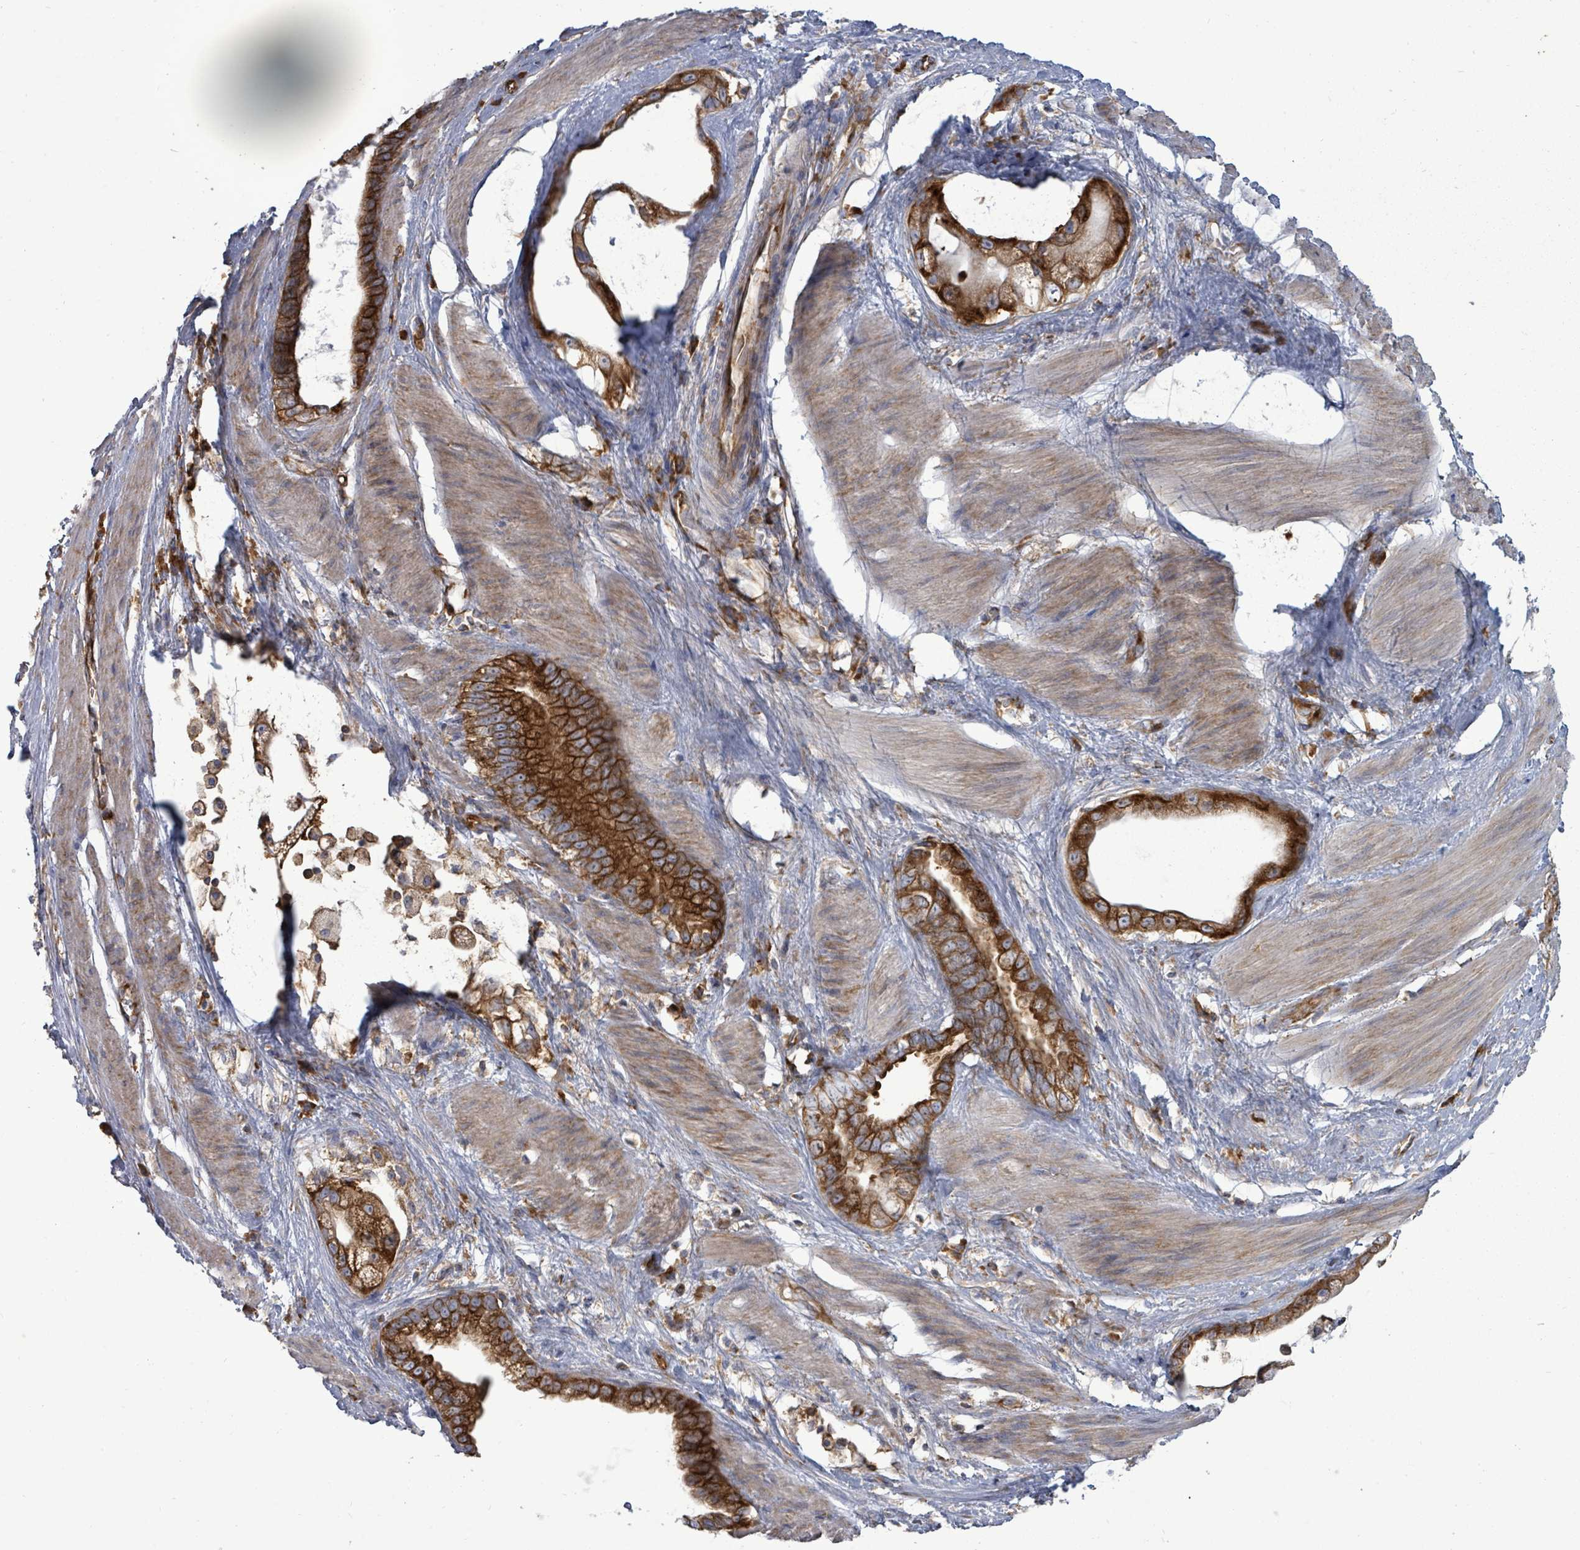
{"staining": {"intensity": "strong", "quantity": ">75%", "location": "cytoplasmic/membranous"}, "tissue": "stomach cancer", "cell_type": "Tumor cells", "image_type": "cancer", "snomed": [{"axis": "morphology", "description": "Adenocarcinoma, NOS"}, {"axis": "topography", "description": "Stomach"}], "caption": "Stomach cancer was stained to show a protein in brown. There is high levels of strong cytoplasmic/membranous staining in approximately >75% of tumor cells.", "gene": "EIF3C", "patient": {"sex": "male", "age": 55}}